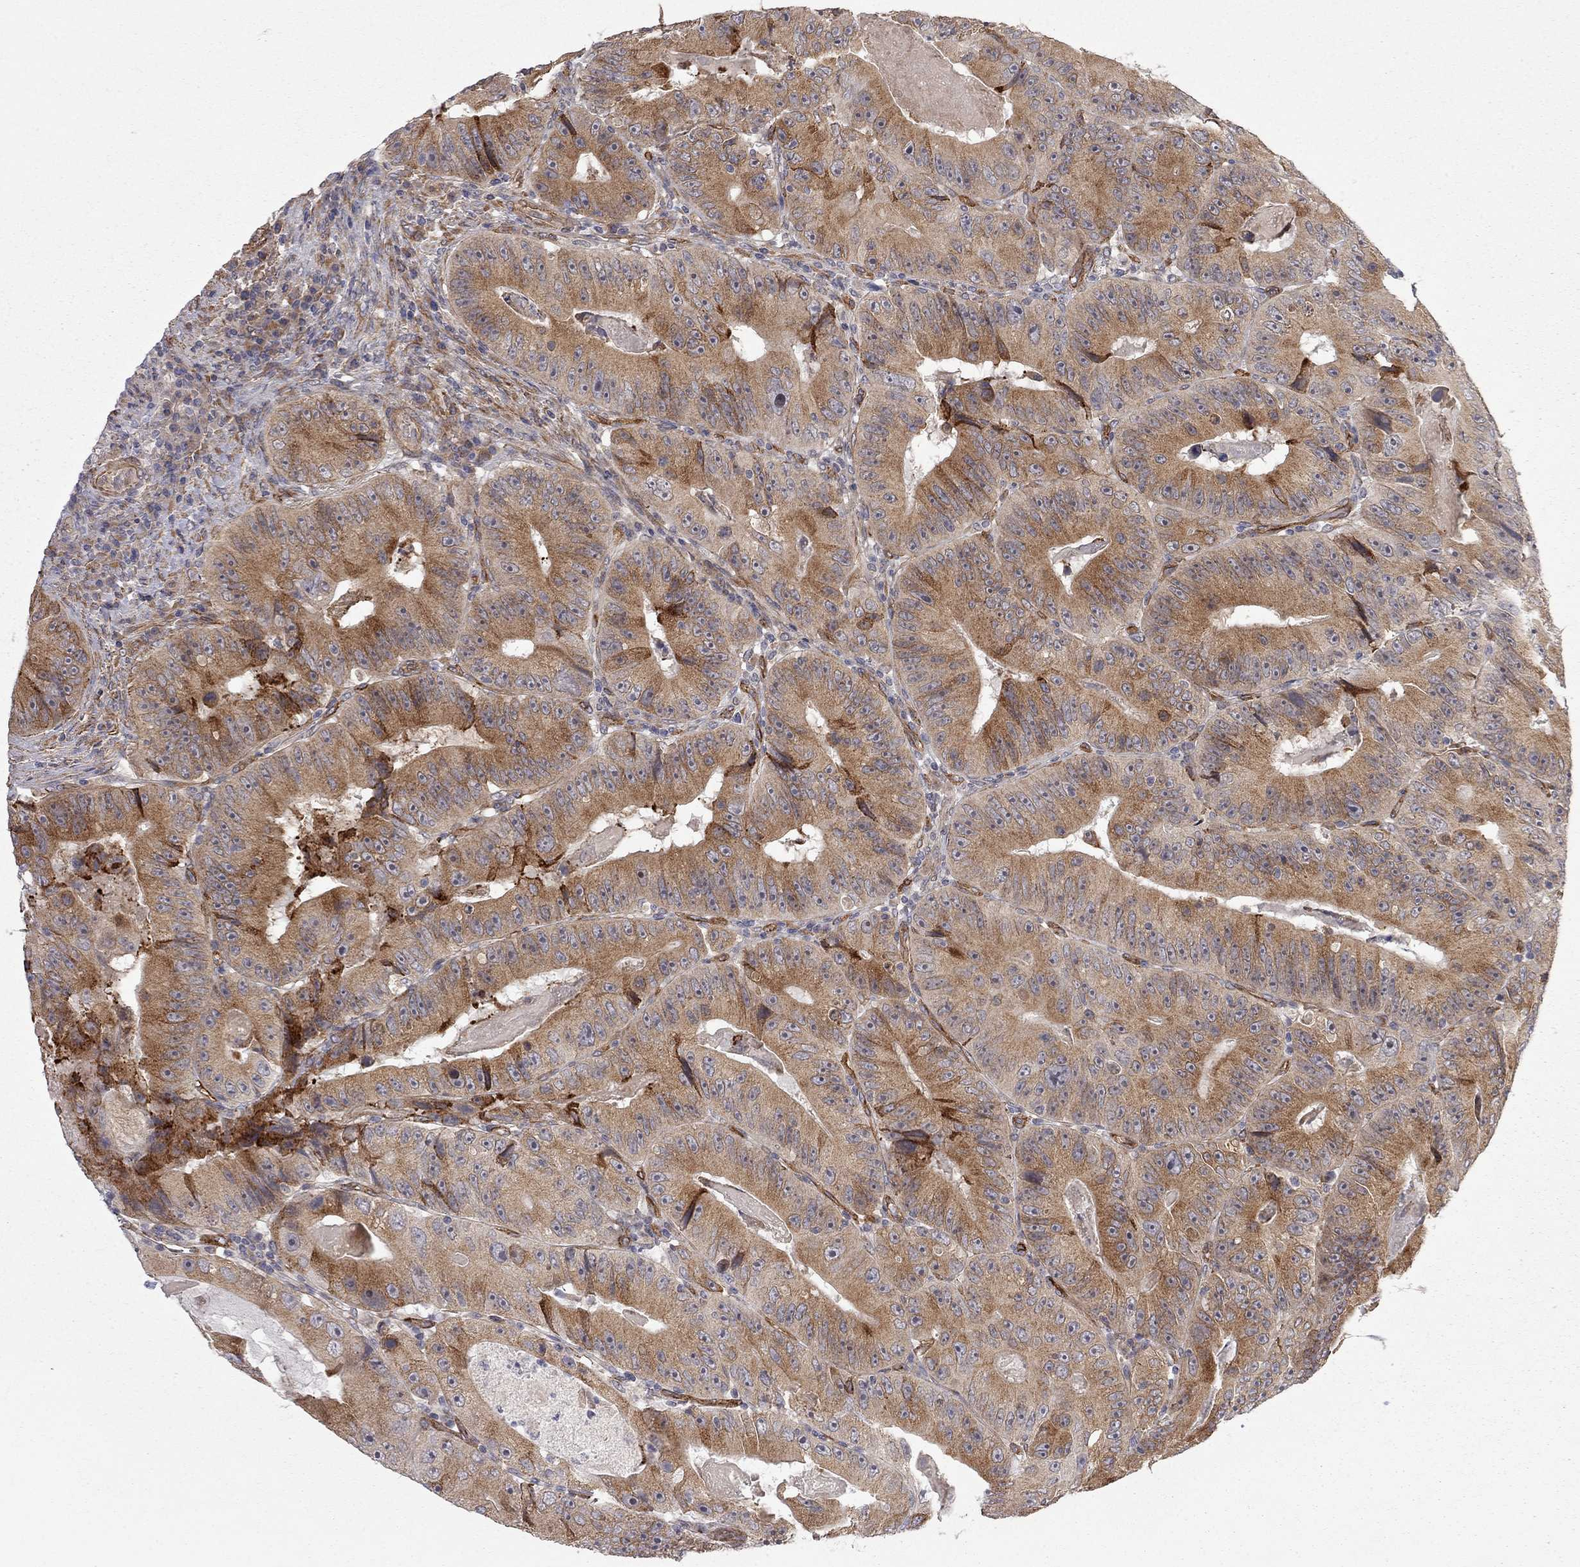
{"staining": {"intensity": "moderate", "quantity": ">75%", "location": "cytoplasmic/membranous"}, "tissue": "colorectal cancer", "cell_type": "Tumor cells", "image_type": "cancer", "snomed": [{"axis": "morphology", "description": "Adenocarcinoma, NOS"}, {"axis": "topography", "description": "Colon"}], "caption": "Protein staining of adenocarcinoma (colorectal) tissue shows moderate cytoplasmic/membranous expression in about >75% of tumor cells.", "gene": "EXOC3L2", "patient": {"sex": "female", "age": 86}}